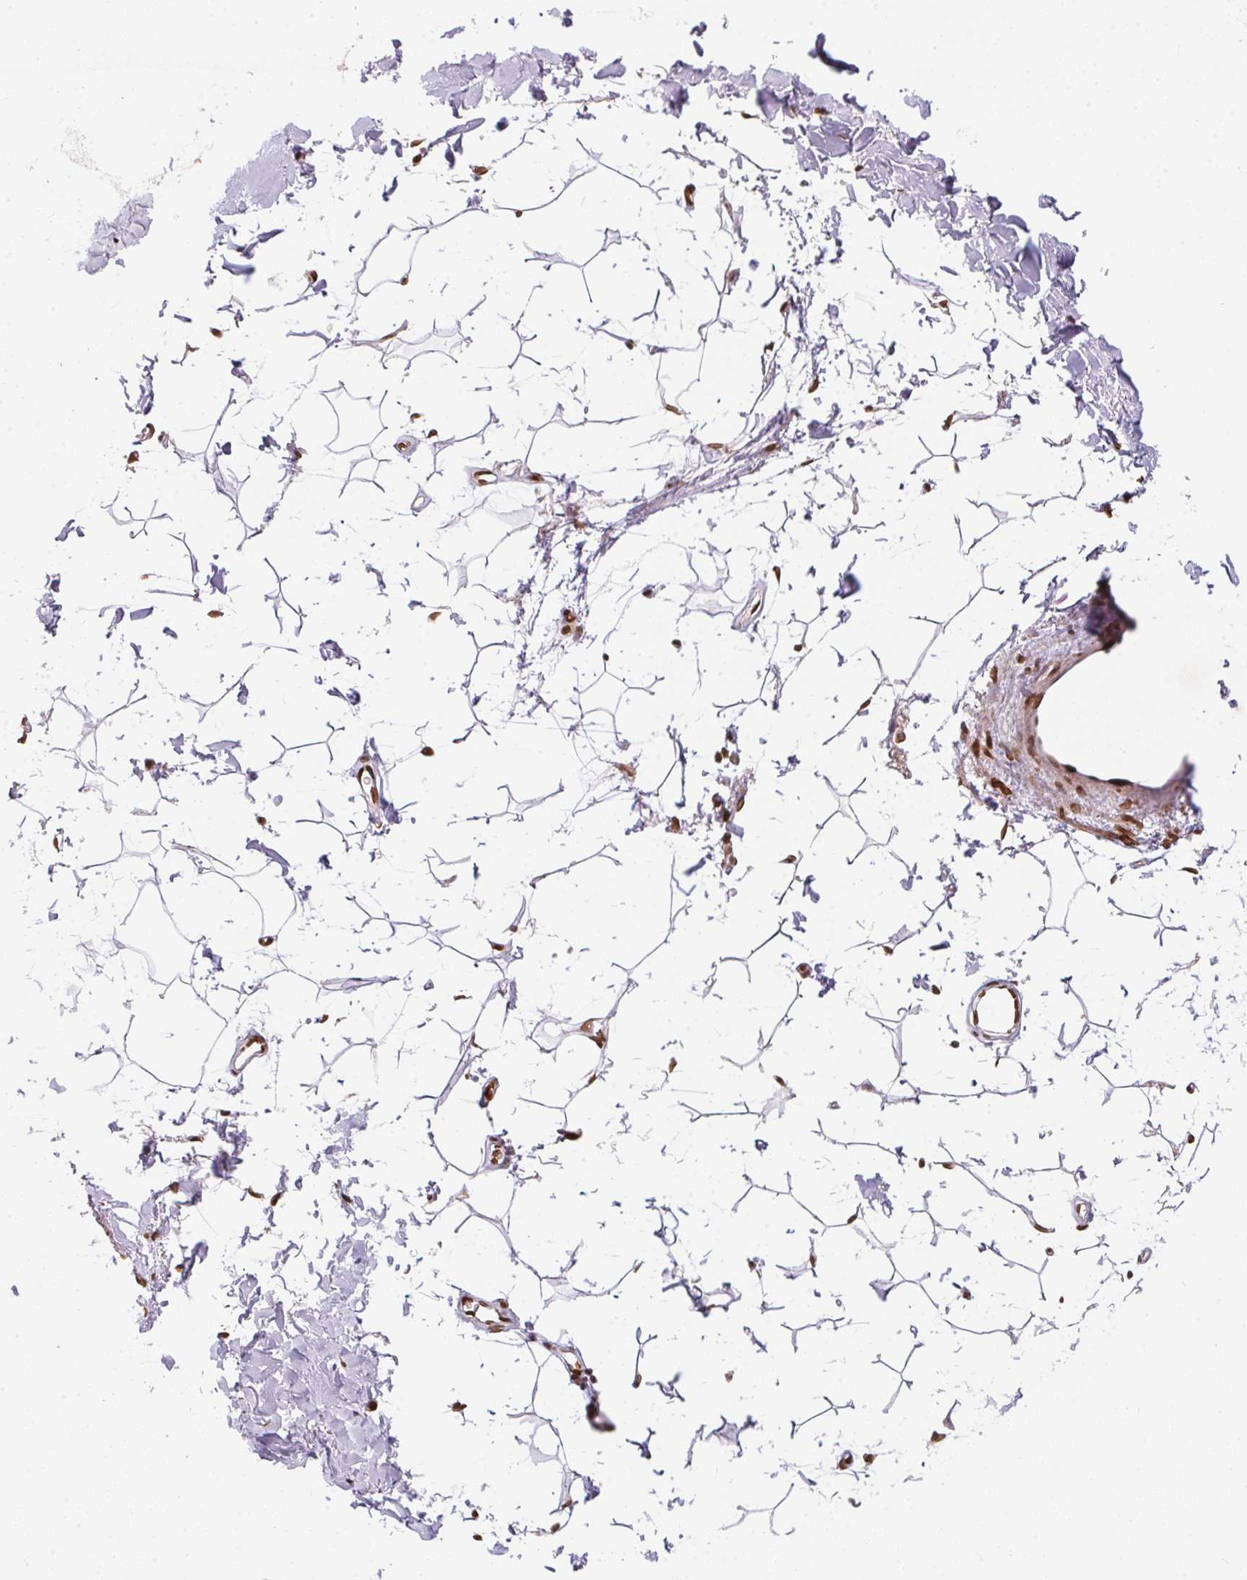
{"staining": {"intensity": "moderate", "quantity": "25%-75%", "location": "nuclear"}, "tissue": "adipose tissue", "cell_type": "Adipocytes", "image_type": "normal", "snomed": [{"axis": "morphology", "description": "Normal tissue, NOS"}, {"axis": "topography", "description": "Cartilage tissue"}, {"axis": "topography", "description": "Bronchus"}], "caption": "Protein analysis of benign adipose tissue displays moderate nuclear positivity in approximately 25%-75% of adipocytes. (DAB = brown stain, brightfield microscopy at high magnification).", "gene": "SAP30BP", "patient": {"sex": "female", "age": 79}}